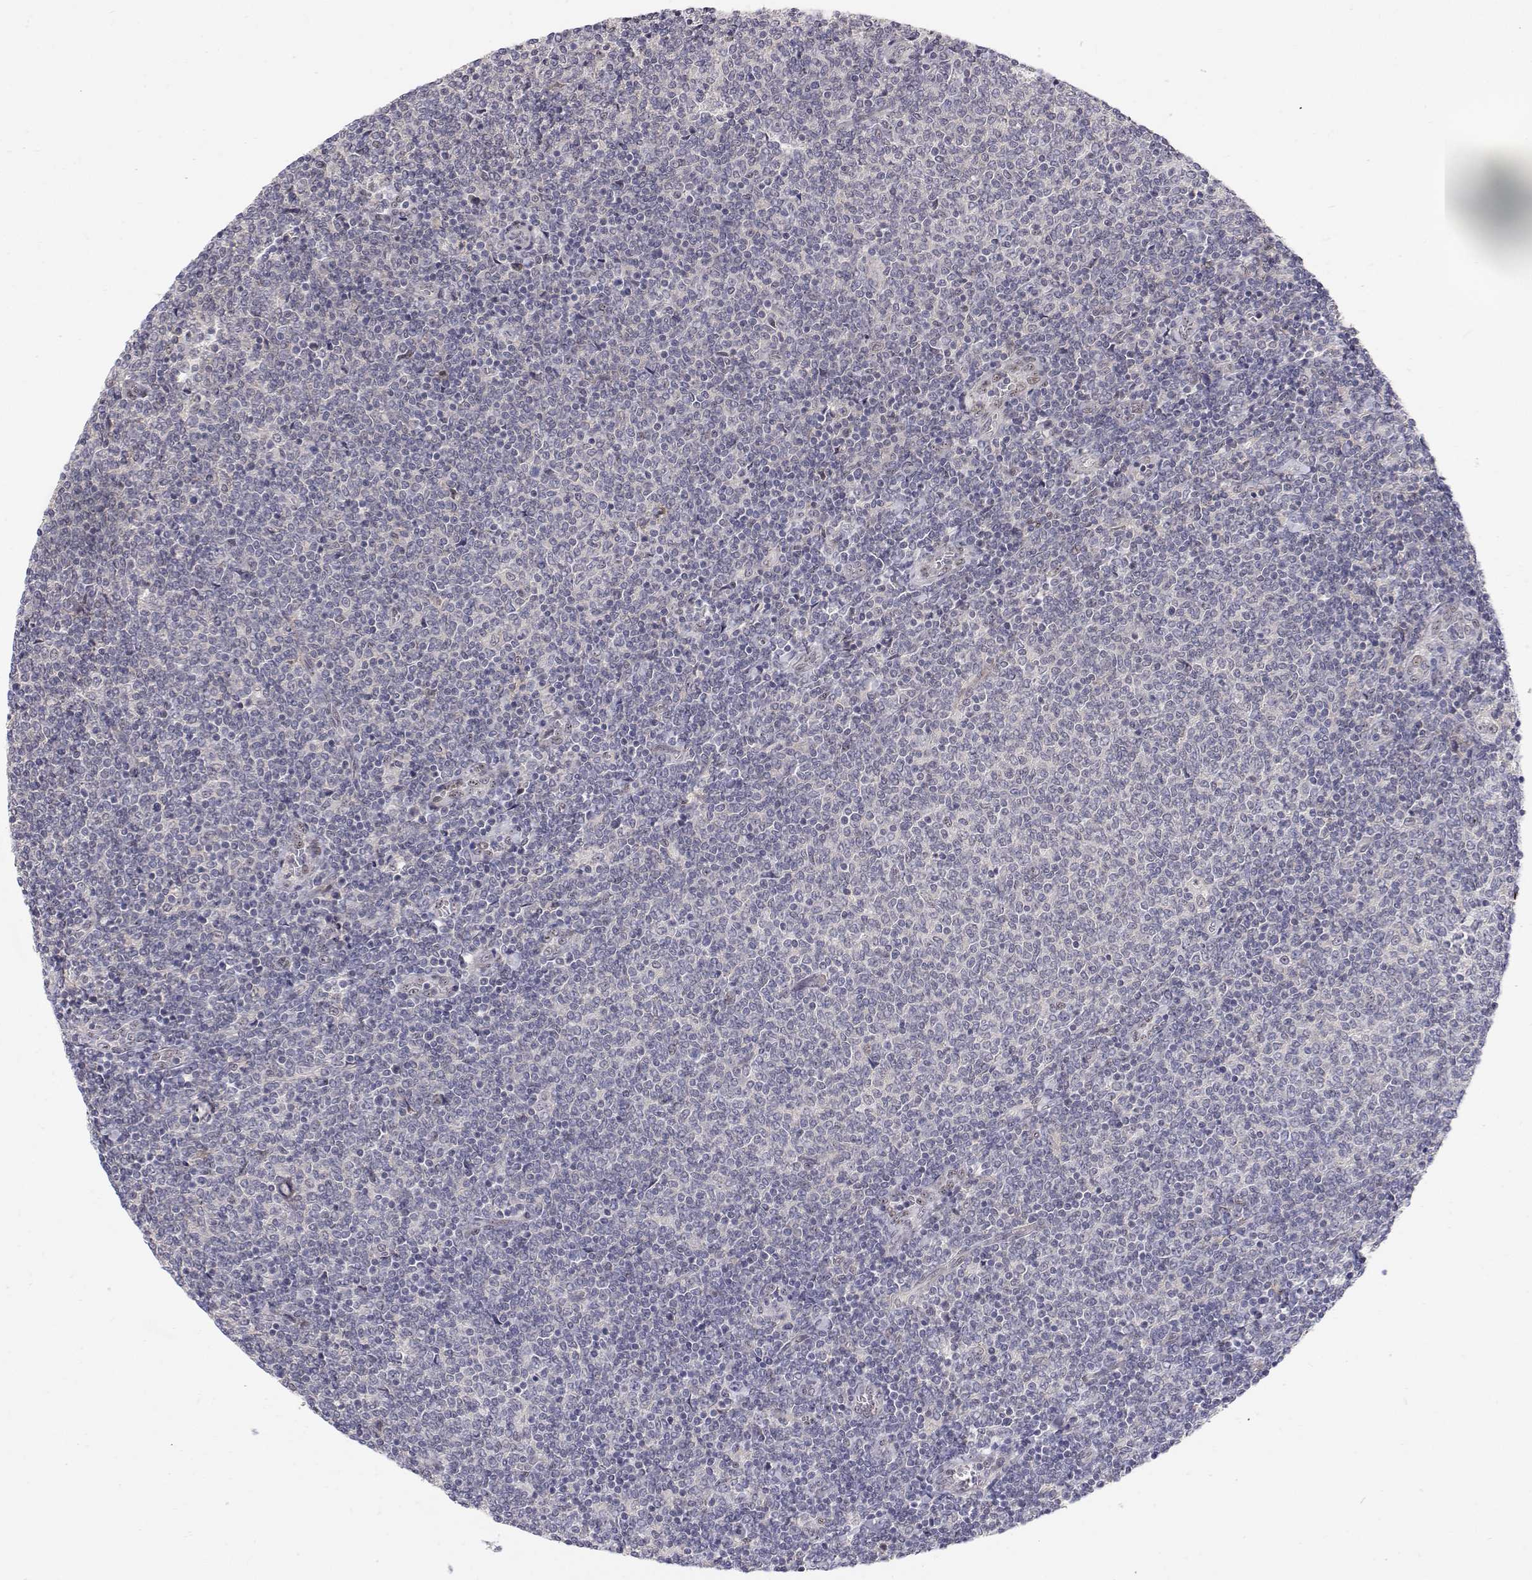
{"staining": {"intensity": "negative", "quantity": "none", "location": "none"}, "tissue": "lymphoma", "cell_type": "Tumor cells", "image_type": "cancer", "snomed": [{"axis": "morphology", "description": "Malignant lymphoma, non-Hodgkin's type, Low grade"}, {"axis": "topography", "description": "Lymph node"}], "caption": "DAB (3,3'-diaminobenzidine) immunohistochemical staining of human low-grade malignant lymphoma, non-Hodgkin's type shows no significant positivity in tumor cells.", "gene": "MYPN", "patient": {"sex": "male", "age": 52}}